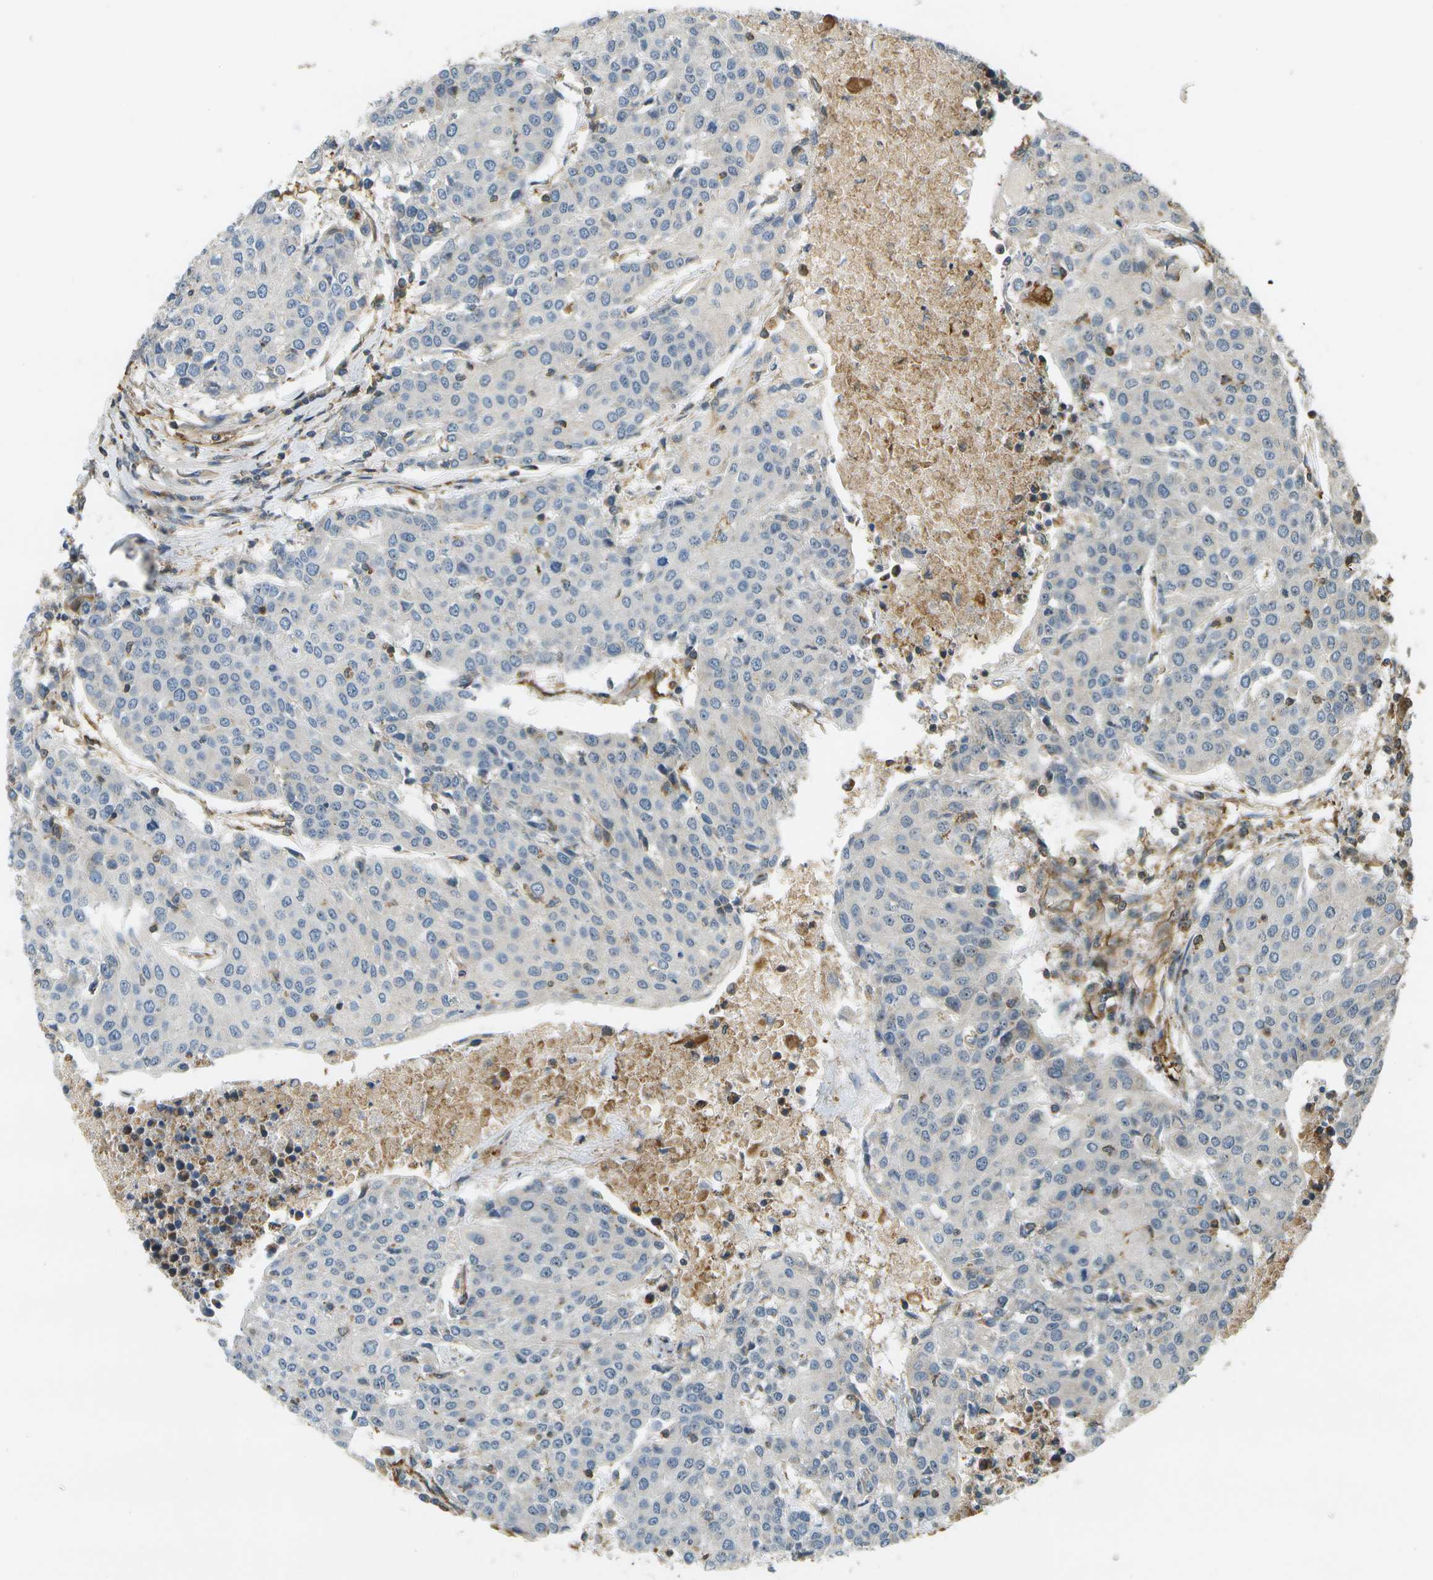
{"staining": {"intensity": "negative", "quantity": "none", "location": "none"}, "tissue": "urothelial cancer", "cell_type": "Tumor cells", "image_type": "cancer", "snomed": [{"axis": "morphology", "description": "Urothelial carcinoma, High grade"}, {"axis": "topography", "description": "Urinary bladder"}], "caption": "Immunohistochemistry micrograph of neoplastic tissue: high-grade urothelial carcinoma stained with DAB (3,3'-diaminobenzidine) displays no significant protein staining in tumor cells.", "gene": "LRP12", "patient": {"sex": "female", "age": 85}}